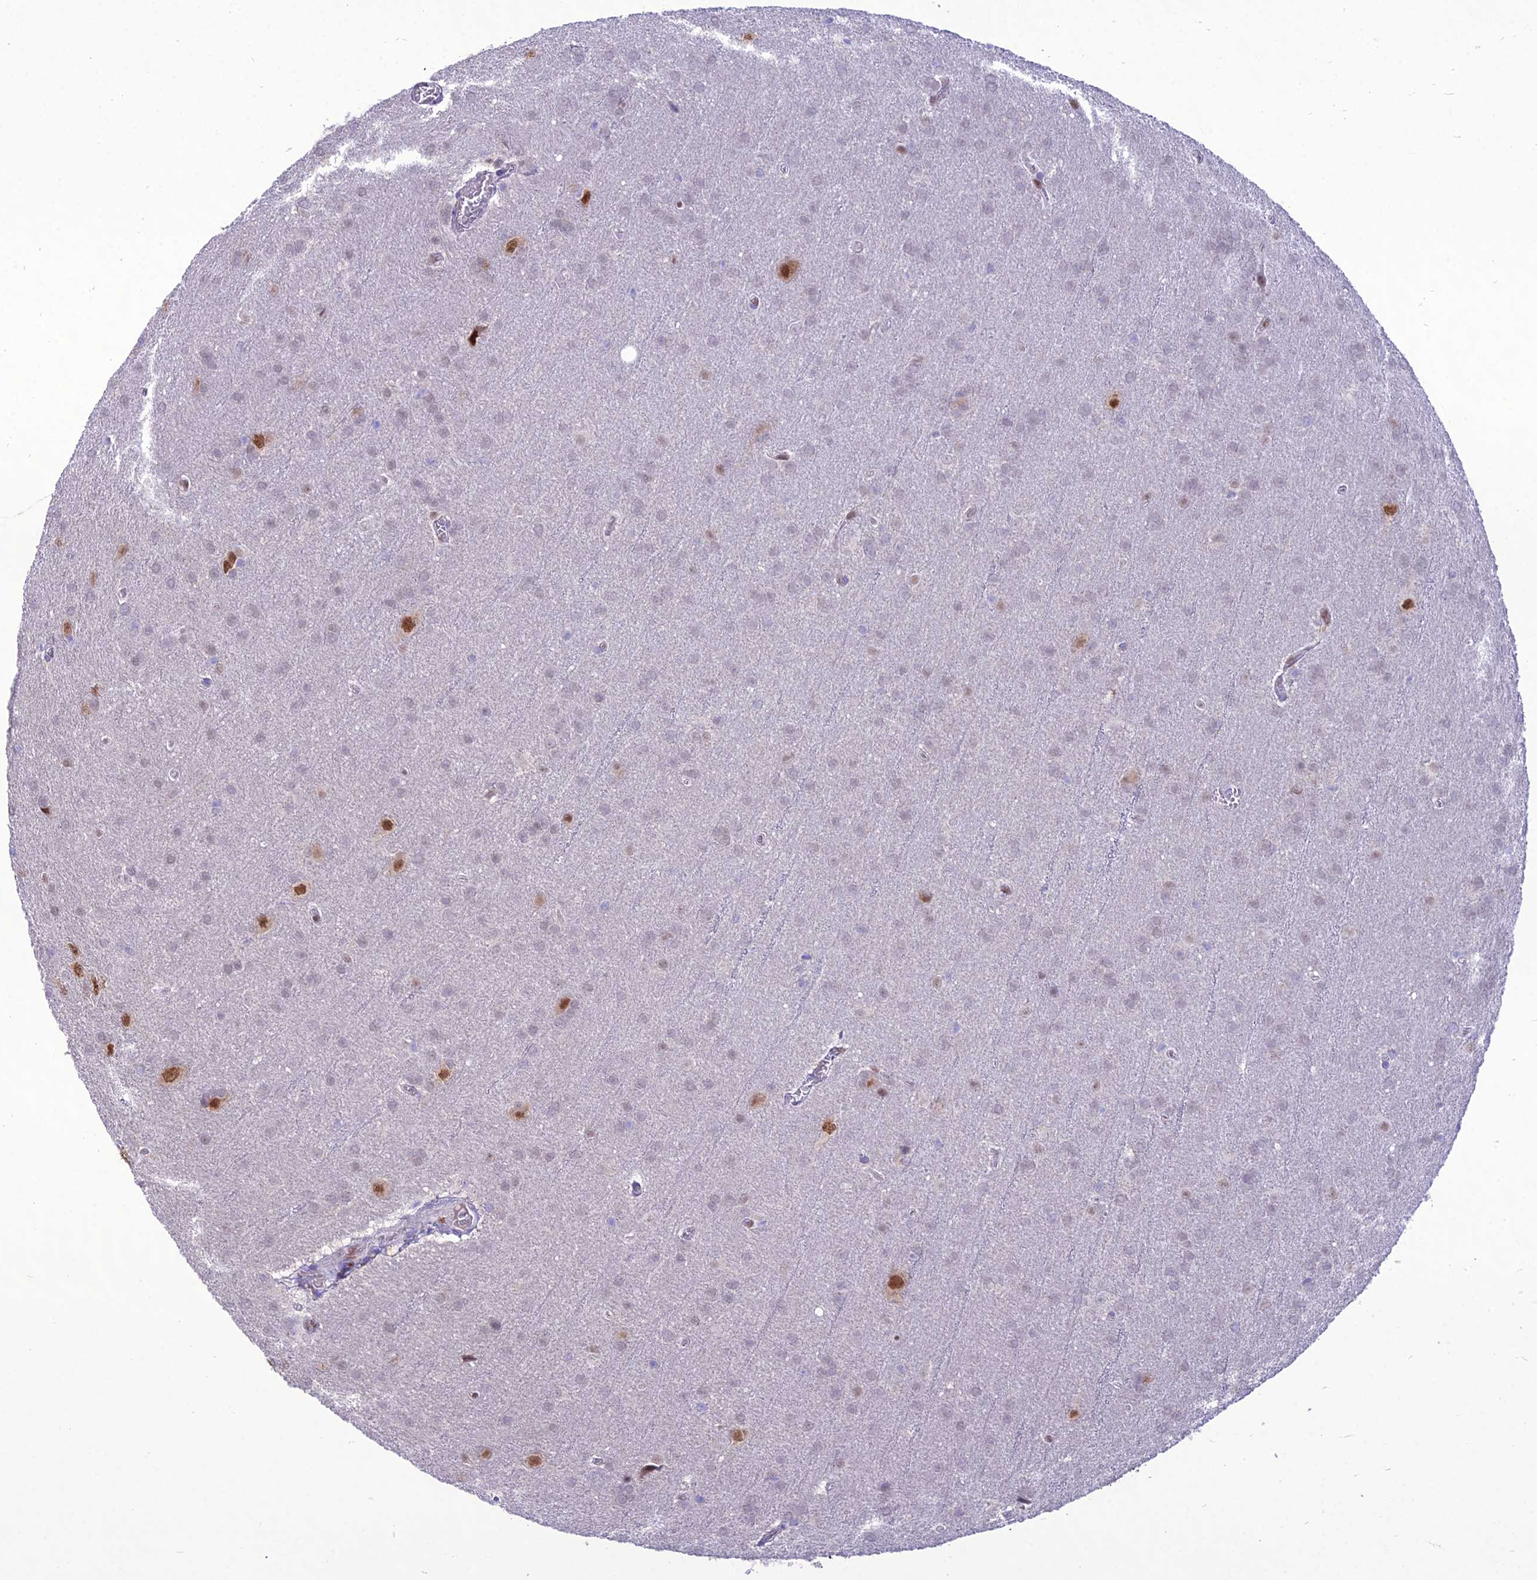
{"staining": {"intensity": "negative", "quantity": "none", "location": "none"}, "tissue": "glioma", "cell_type": "Tumor cells", "image_type": "cancer", "snomed": [{"axis": "morphology", "description": "Glioma, malignant, Low grade"}, {"axis": "topography", "description": "Brain"}], "caption": "Low-grade glioma (malignant) was stained to show a protein in brown. There is no significant expression in tumor cells.", "gene": "NOVA2", "patient": {"sex": "female", "age": 32}}